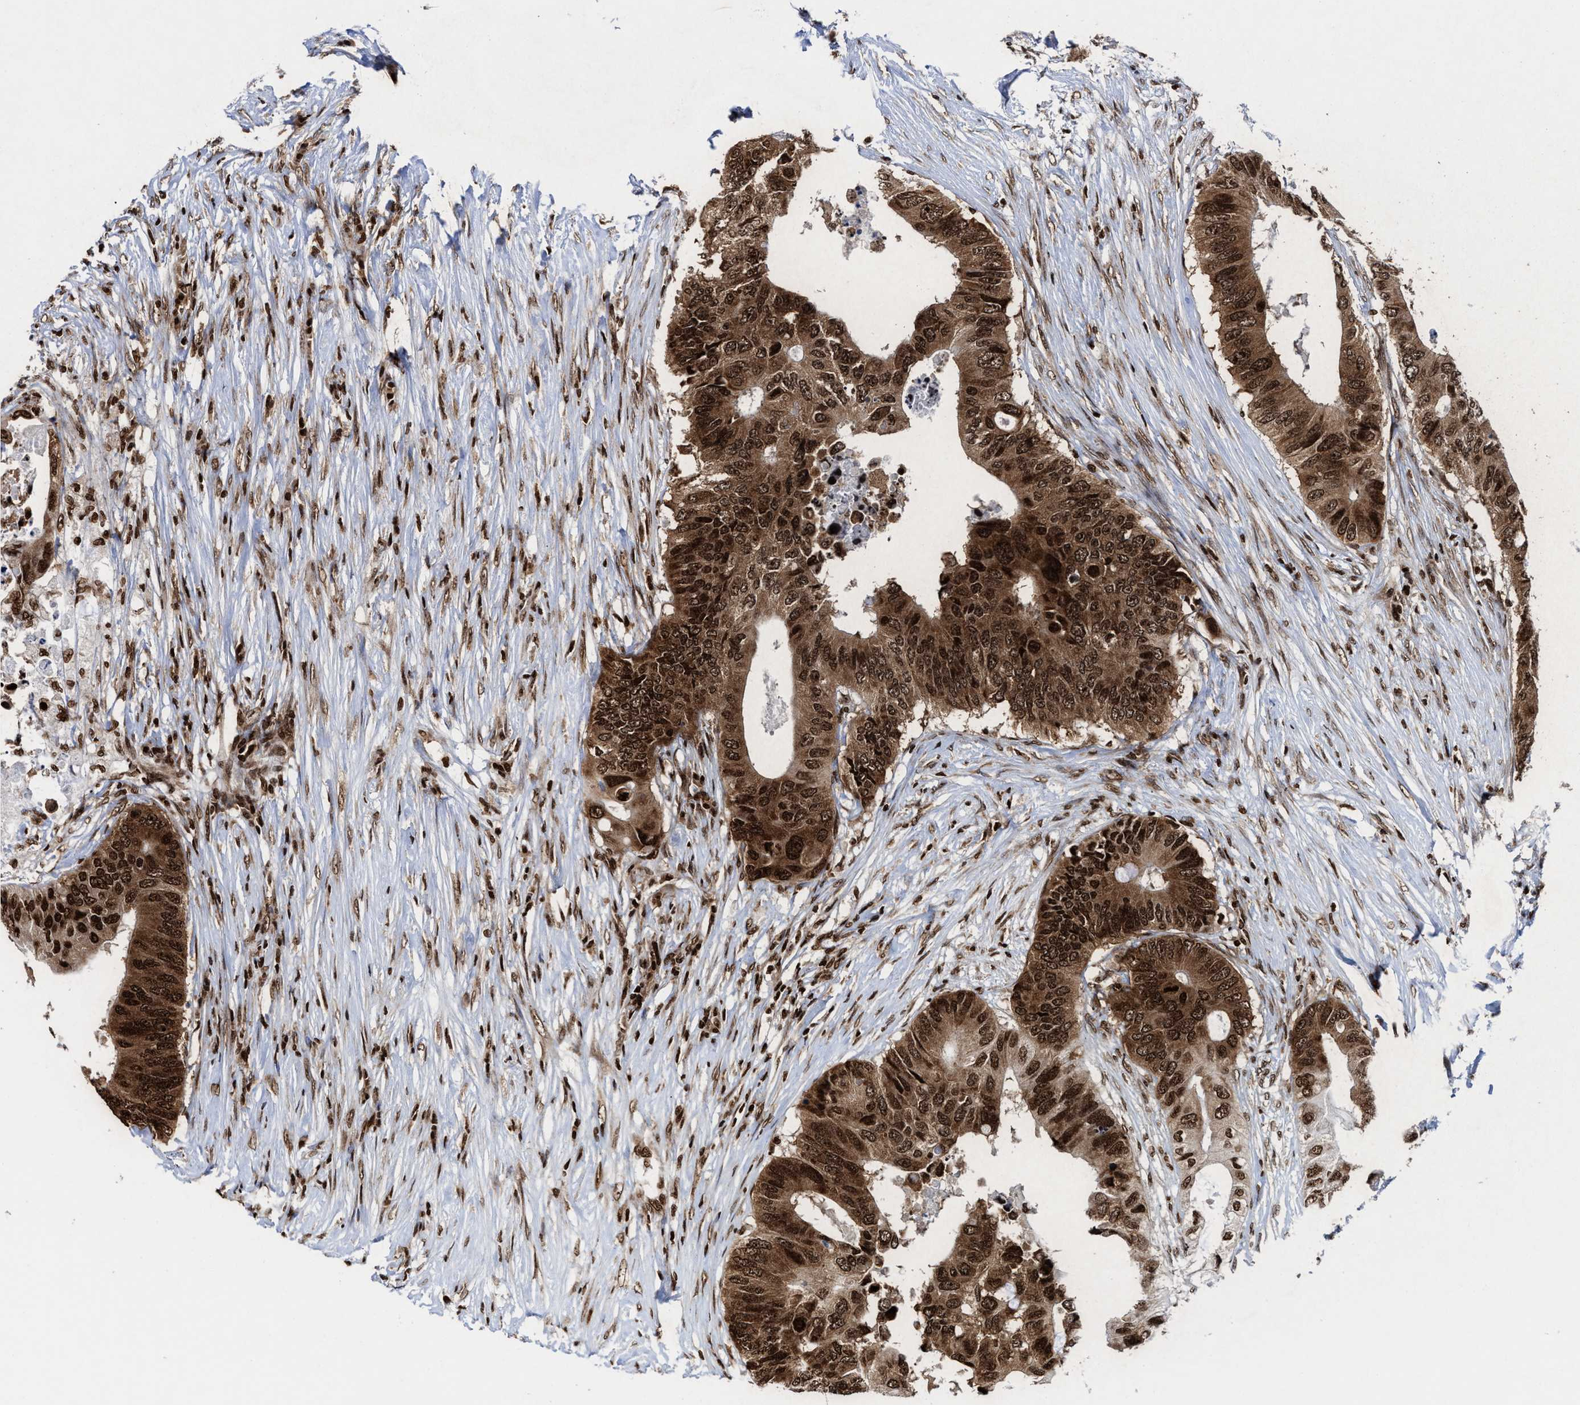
{"staining": {"intensity": "strong", "quantity": ">75%", "location": "cytoplasmic/membranous,nuclear"}, "tissue": "colorectal cancer", "cell_type": "Tumor cells", "image_type": "cancer", "snomed": [{"axis": "morphology", "description": "Adenocarcinoma, NOS"}, {"axis": "topography", "description": "Colon"}], "caption": "Tumor cells demonstrate strong cytoplasmic/membranous and nuclear positivity in about >75% of cells in colorectal cancer.", "gene": "ALYREF", "patient": {"sex": "male", "age": 71}}